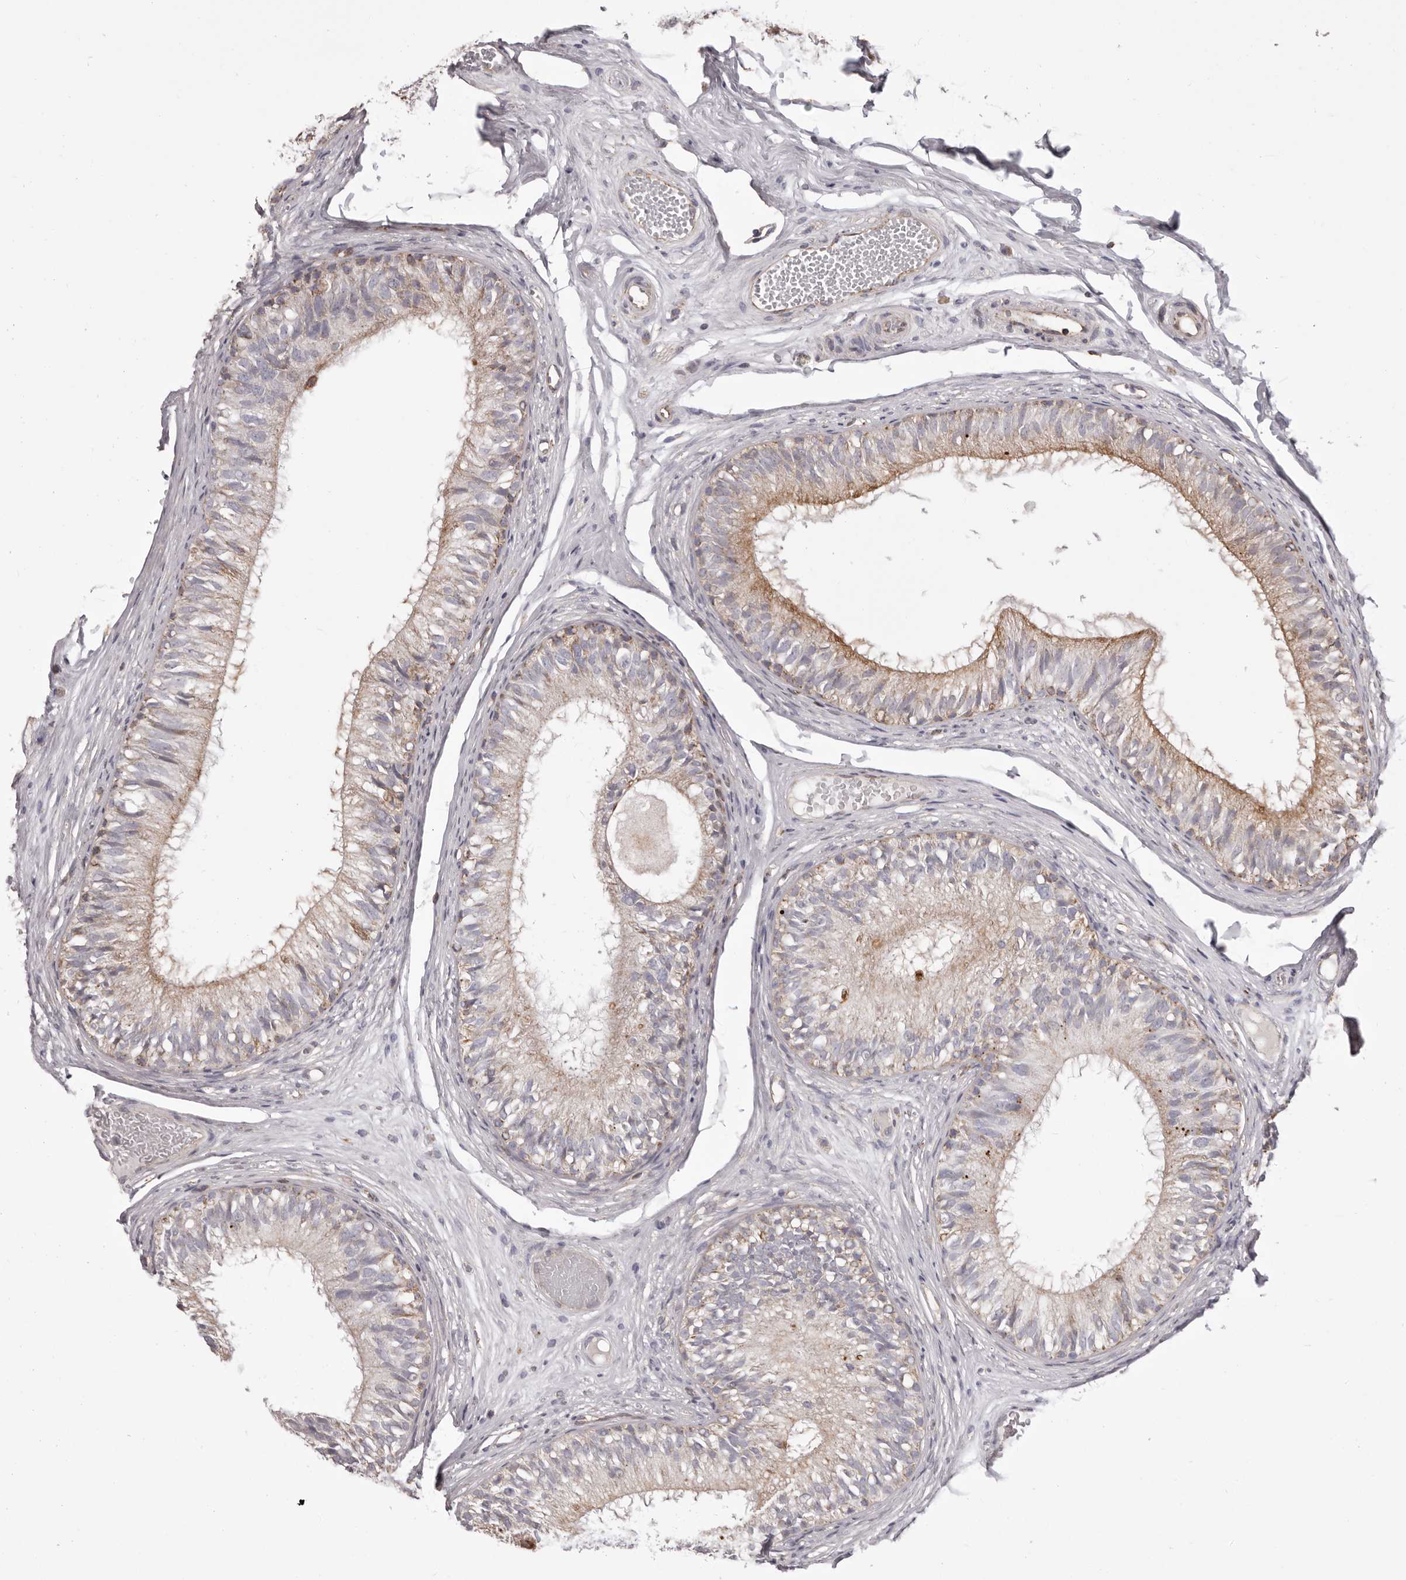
{"staining": {"intensity": "weak", "quantity": "25%-75%", "location": "cytoplasmic/membranous"}, "tissue": "epididymis", "cell_type": "Glandular cells", "image_type": "normal", "snomed": [{"axis": "morphology", "description": "Normal tissue, NOS"}, {"axis": "morphology", "description": "Seminoma in situ"}, {"axis": "topography", "description": "Testis"}, {"axis": "topography", "description": "Epididymis"}], "caption": "Immunohistochemistry image of unremarkable epididymis stained for a protein (brown), which shows low levels of weak cytoplasmic/membranous expression in about 25%-75% of glandular cells.", "gene": "CHRM2", "patient": {"sex": "male", "age": 28}}